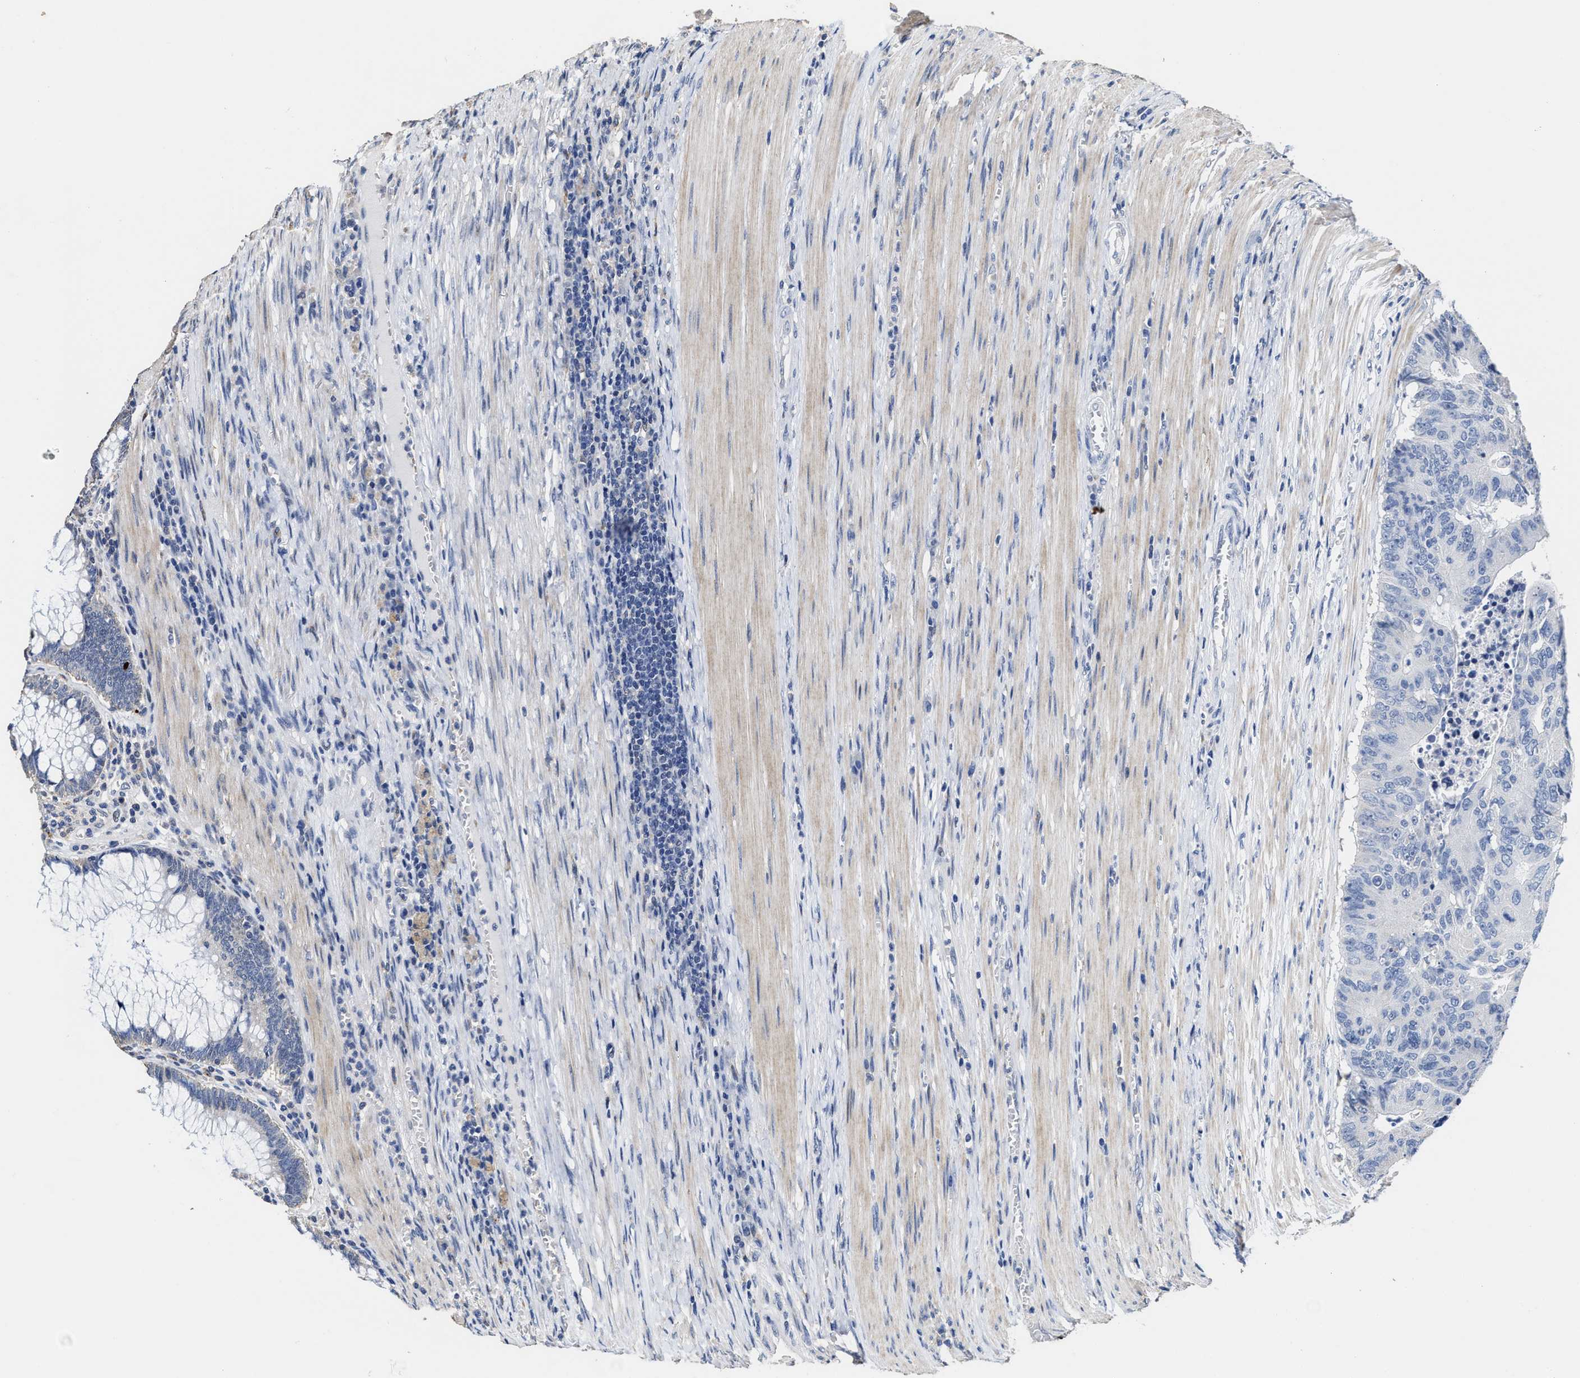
{"staining": {"intensity": "negative", "quantity": "none", "location": "none"}, "tissue": "colorectal cancer", "cell_type": "Tumor cells", "image_type": "cancer", "snomed": [{"axis": "morphology", "description": "Adenocarcinoma, NOS"}, {"axis": "topography", "description": "Colon"}], "caption": "IHC micrograph of human colorectal adenocarcinoma stained for a protein (brown), which exhibits no positivity in tumor cells.", "gene": "ZFAT", "patient": {"sex": "male", "age": 87}}